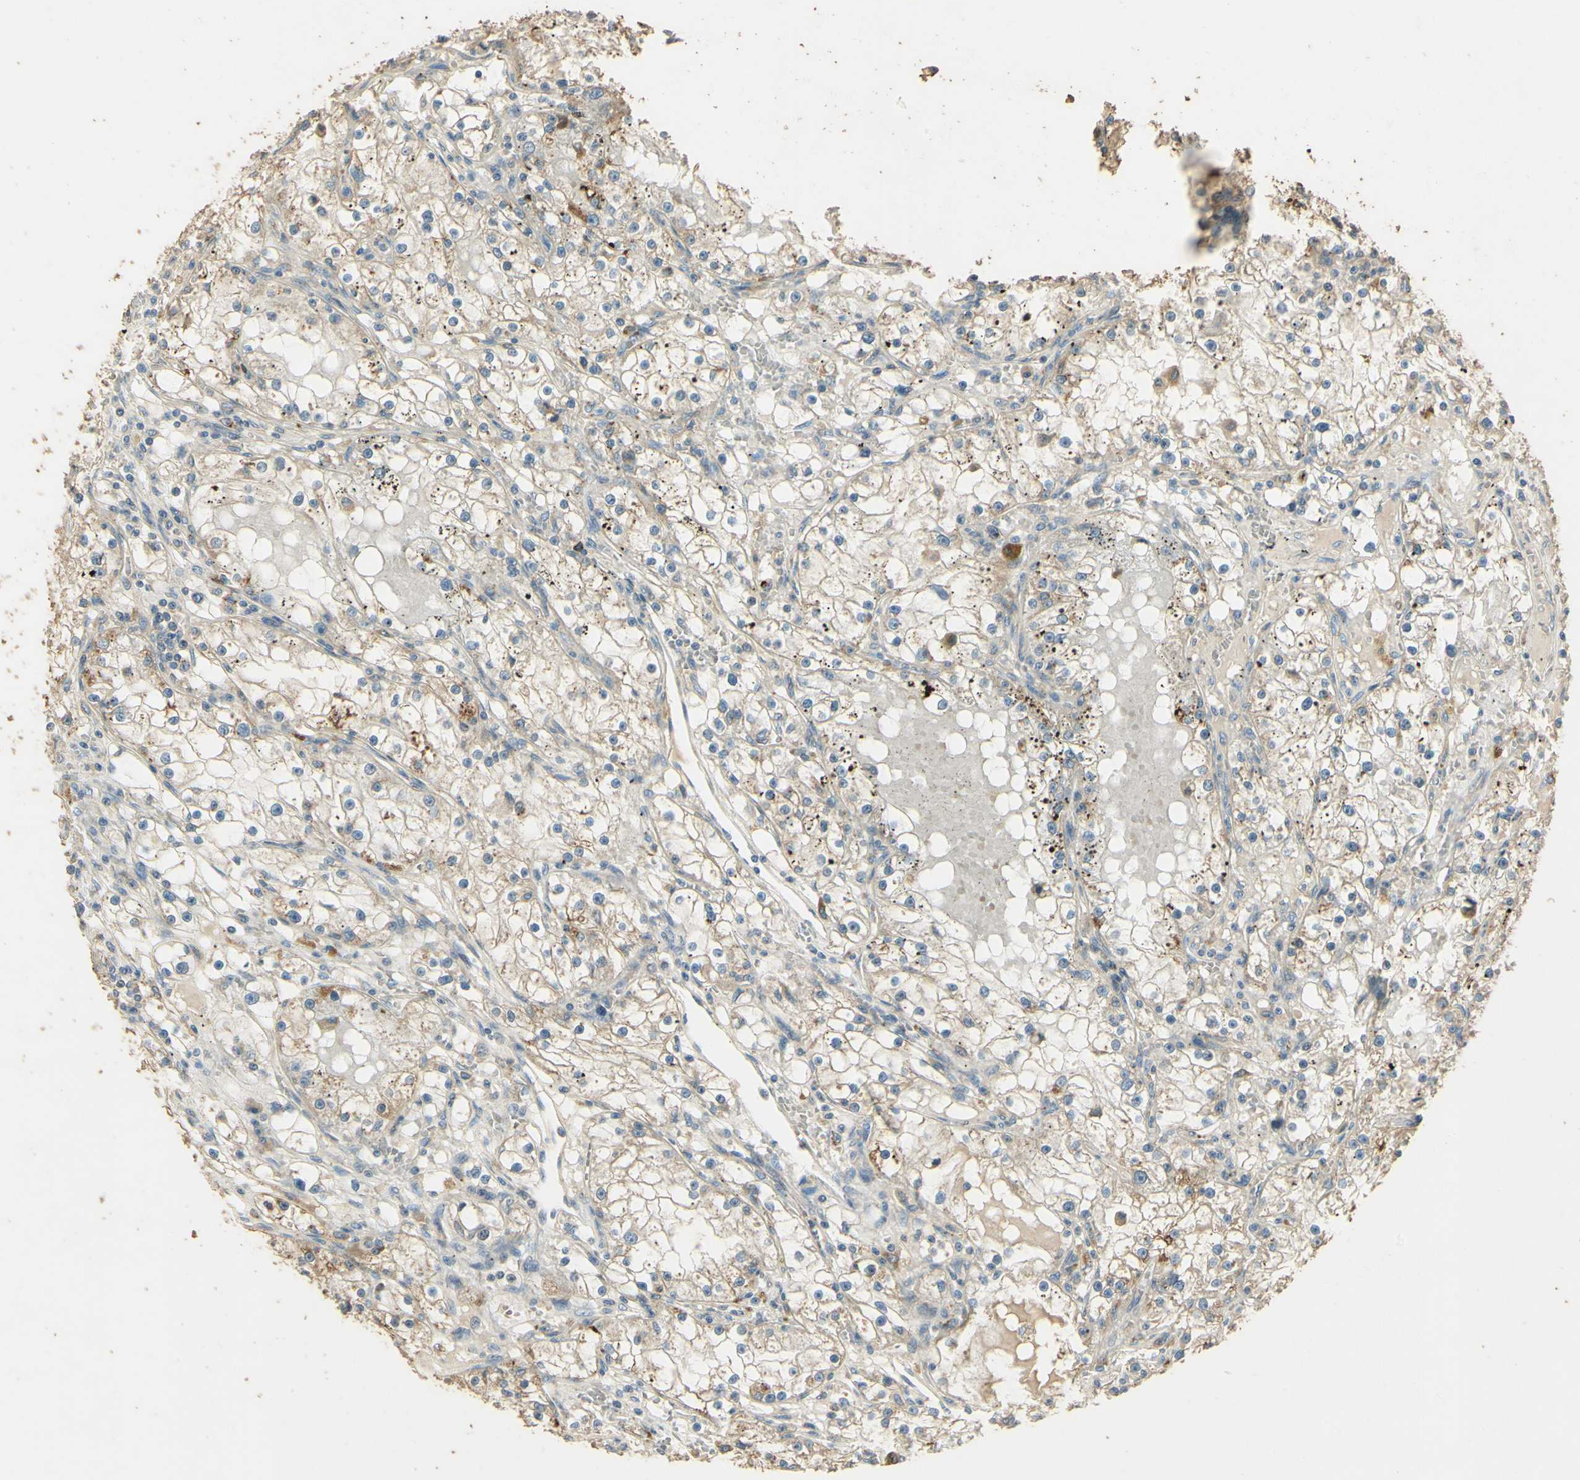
{"staining": {"intensity": "moderate", "quantity": "<25%", "location": "cytoplasmic/membranous"}, "tissue": "renal cancer", "cell_type": "Tumor cells", "image_type": "cancer", "snomed": [{"axis": "morphology", "description": "Adenocarcinoma, NOS"}, {"axis": "topography", "description": "Kidney"}], "caption": "Immunohistochemistry (IHC) histopathology image of neoplastic tissue: renal adenocarcinoma stained using immunohistochemistry (IHC) demonstrates low levels of moderate protein expression localized specifically in the cytoplasmic/membranous of tumor cells, appearing as a cytoplasmic/membranous brown color.", "gene": "ARHGEF17", "patient": {"sex": "male", "age": 56}}